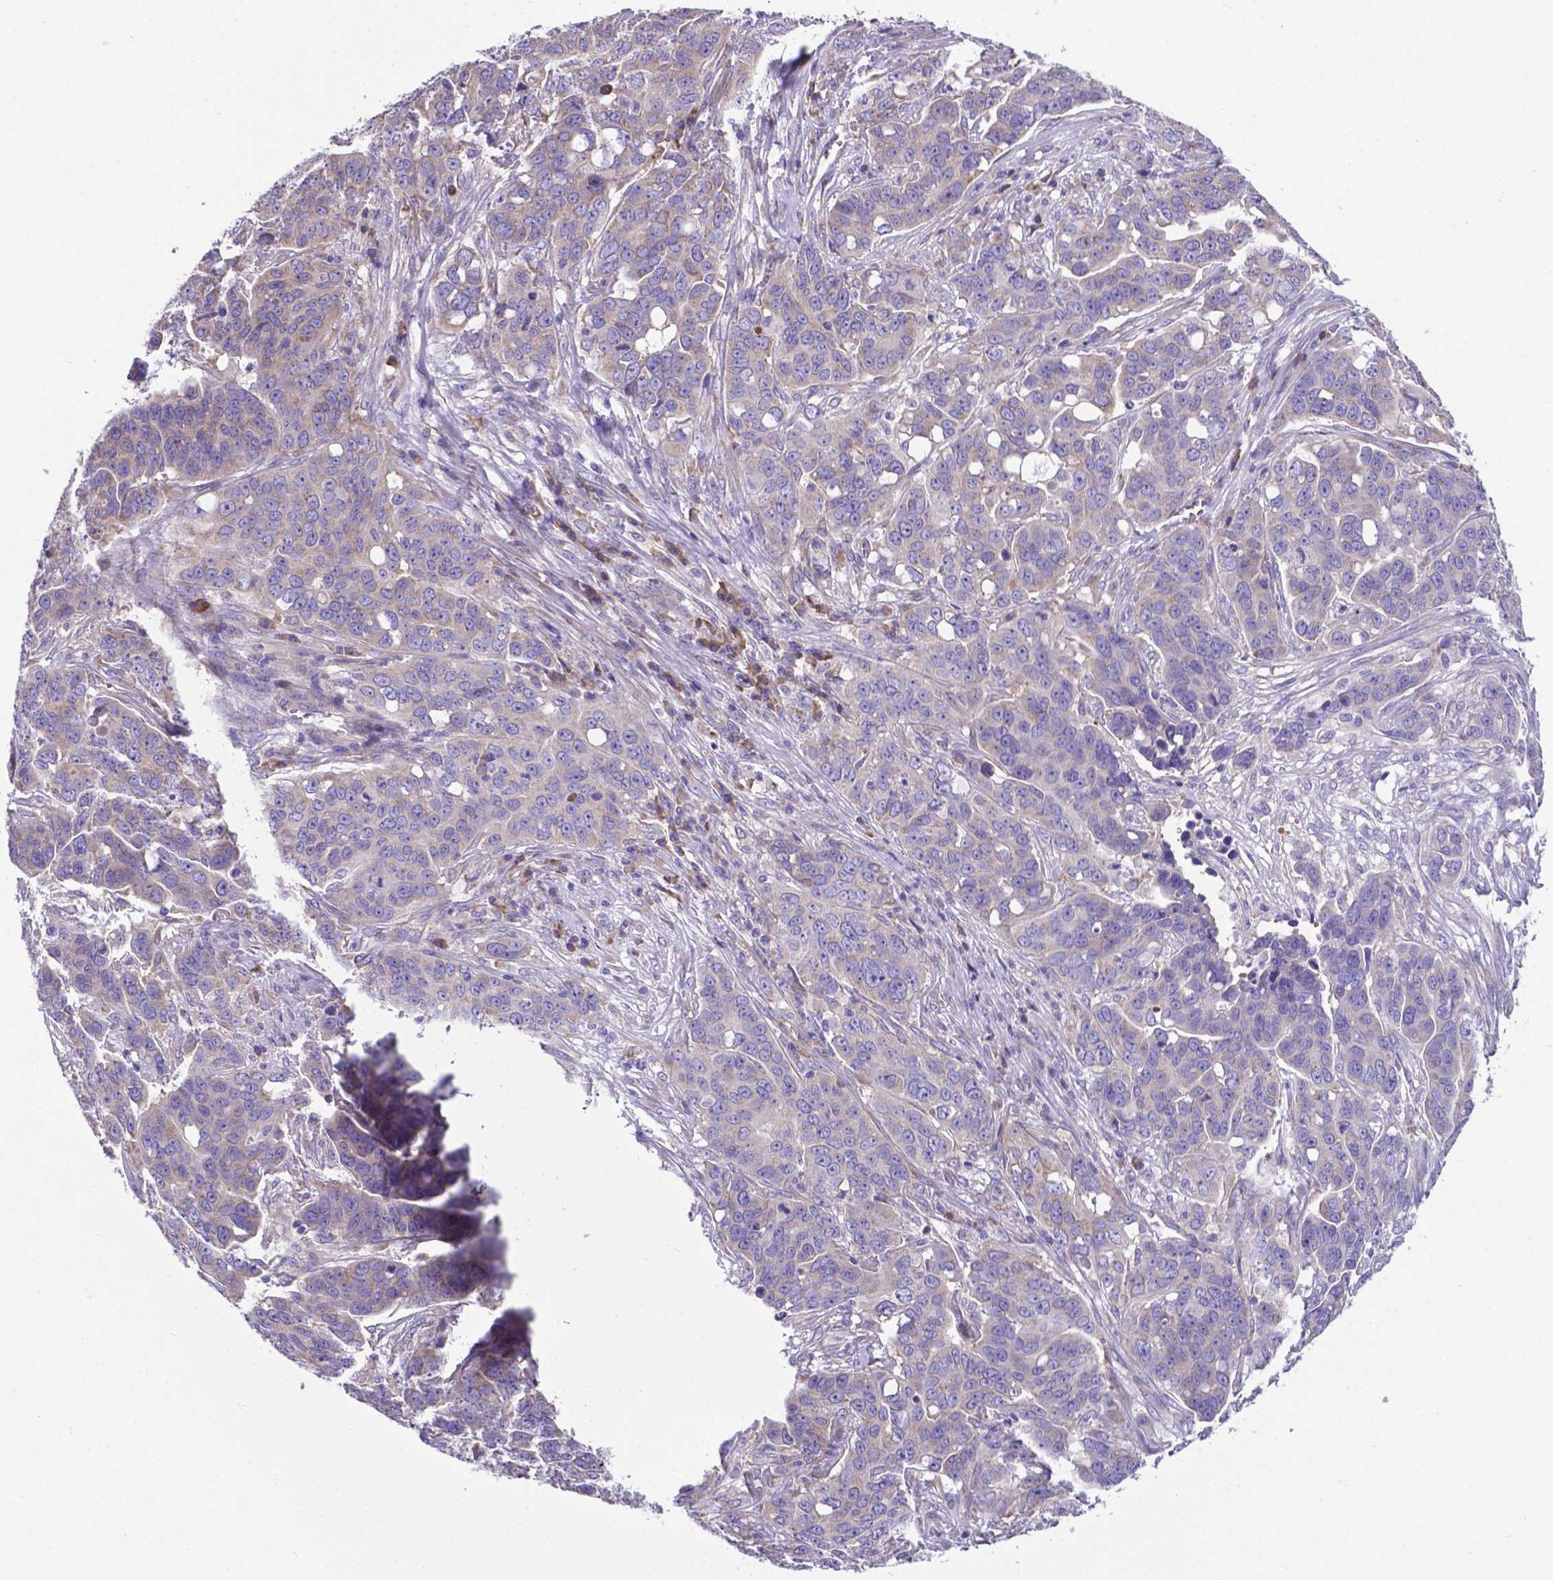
{"staining": {"intensity": "weak", "quantity": ">75%", "location": "cytoplasmic/membranous"}, "tissue": "ovarian cancer", "cell_type": "Tumor cells", "image_type": "cancer", "snomed": [{"axis": "morphology", "description": "Carcinoma, endometroid"}, {"axis": "topography", "description": "Ovary"}], "caption": "A low amount of weak cytoplasmic/membranous expression is seen in about >75% of tumor cells in ovarian cancer (endometroid carcinoma) tissue.", "gene": "RPL6", "patient": {"sex": "female", "age": 78}}